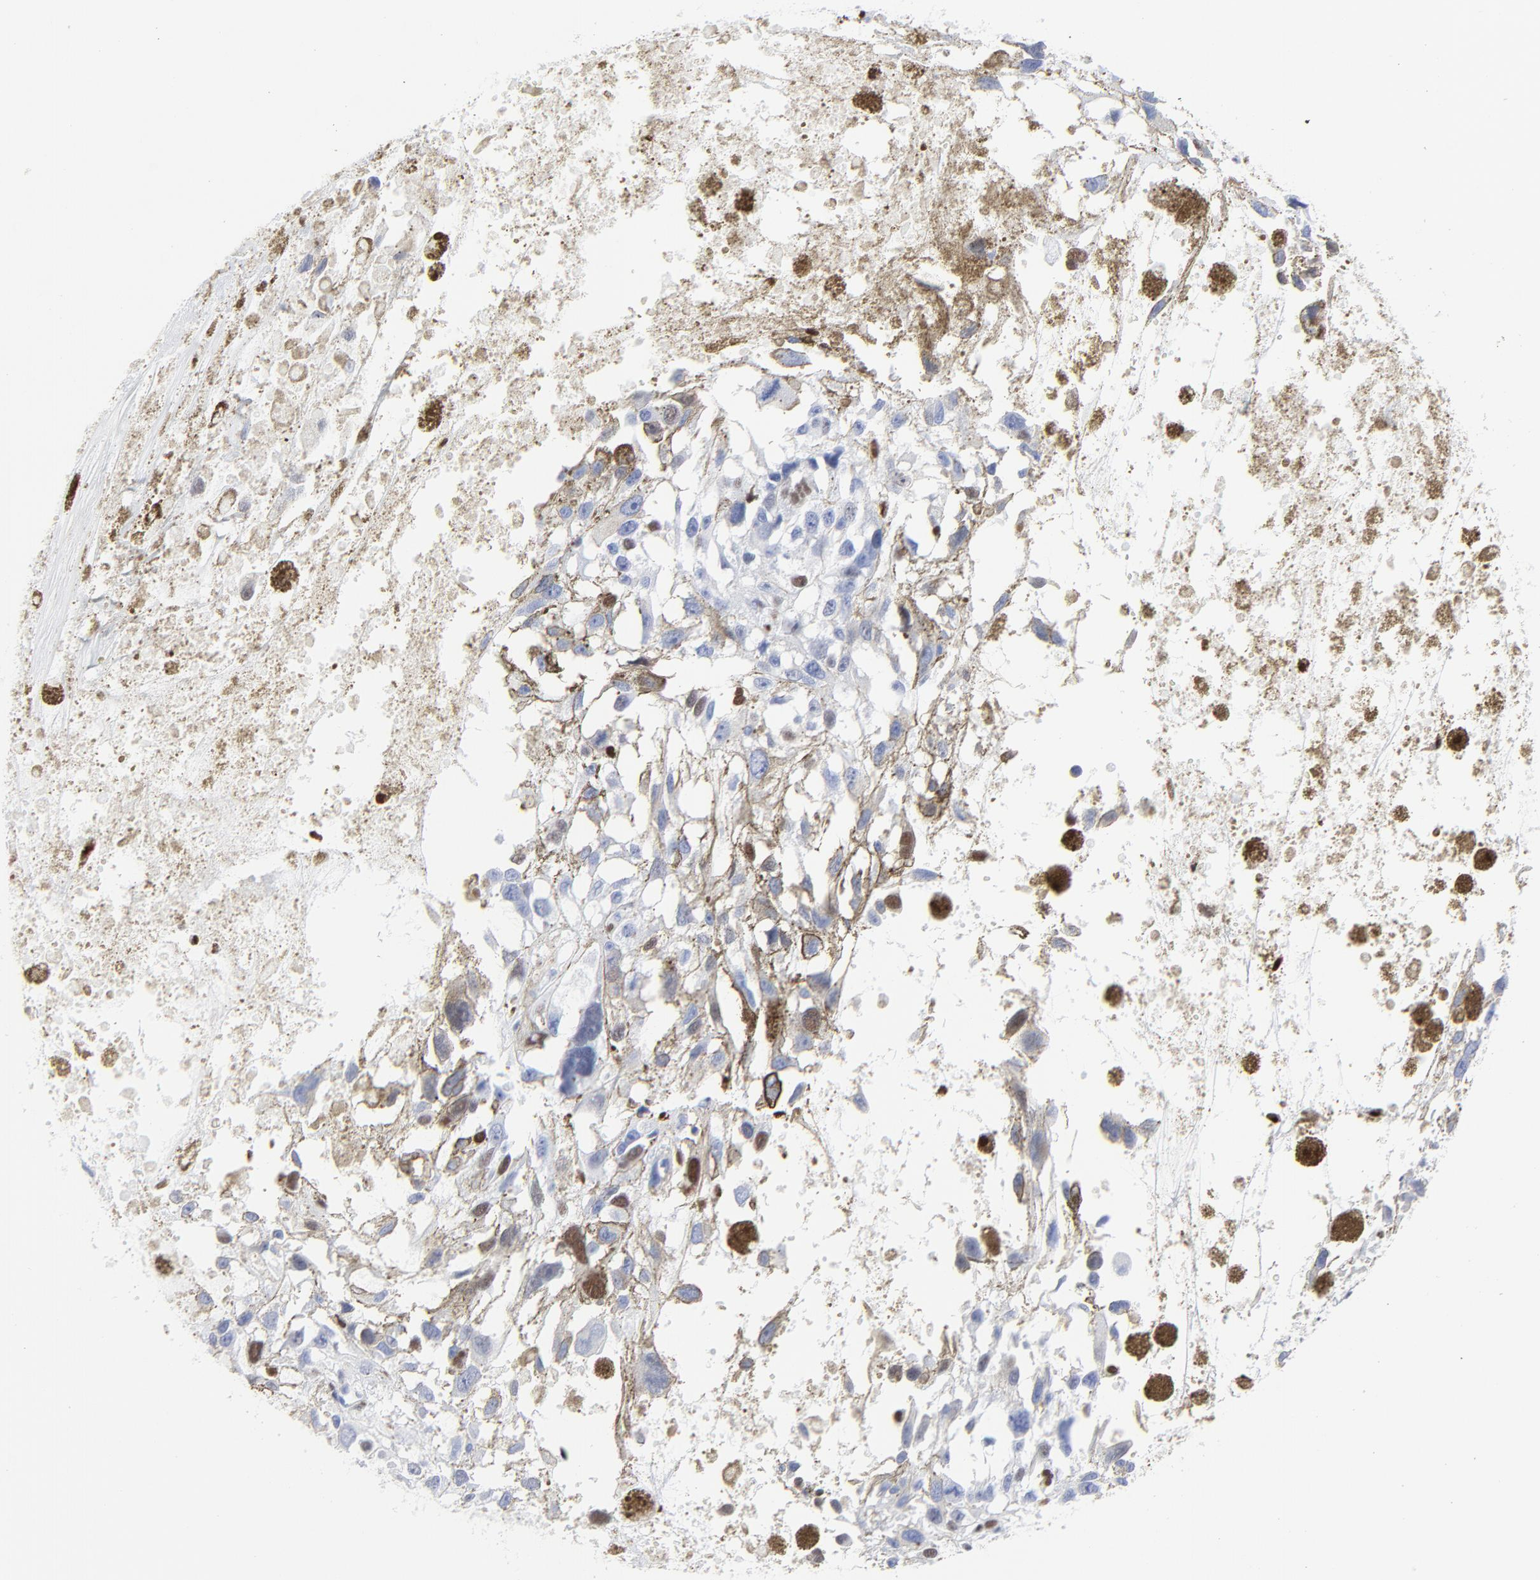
{"staining": {"intensity": "strong", "quantity": "<25%", "location": "nuclear"}, "tissue": "melanoma", "cell_type": "Tumor cells", "image_type": "cancer", "snomed": [{"axis": "morphology", "description": "Malignant melanoma, Metastatic site"}, {"axis": "topography", "description": "Lymph node"}], "caption": "The immunohistochemical stain labels strong nuclear positivity in tumor cells of malignant melanoma (metastatic site) tissue. The staining is performed using DAB (3,3'-diaminobenzidine) brown chromogen to label protein expression. The nuclei are counter-stained blue using hematoxylin.", "gene": "JUN", "patient": {"sex": "male", "age": 59}}